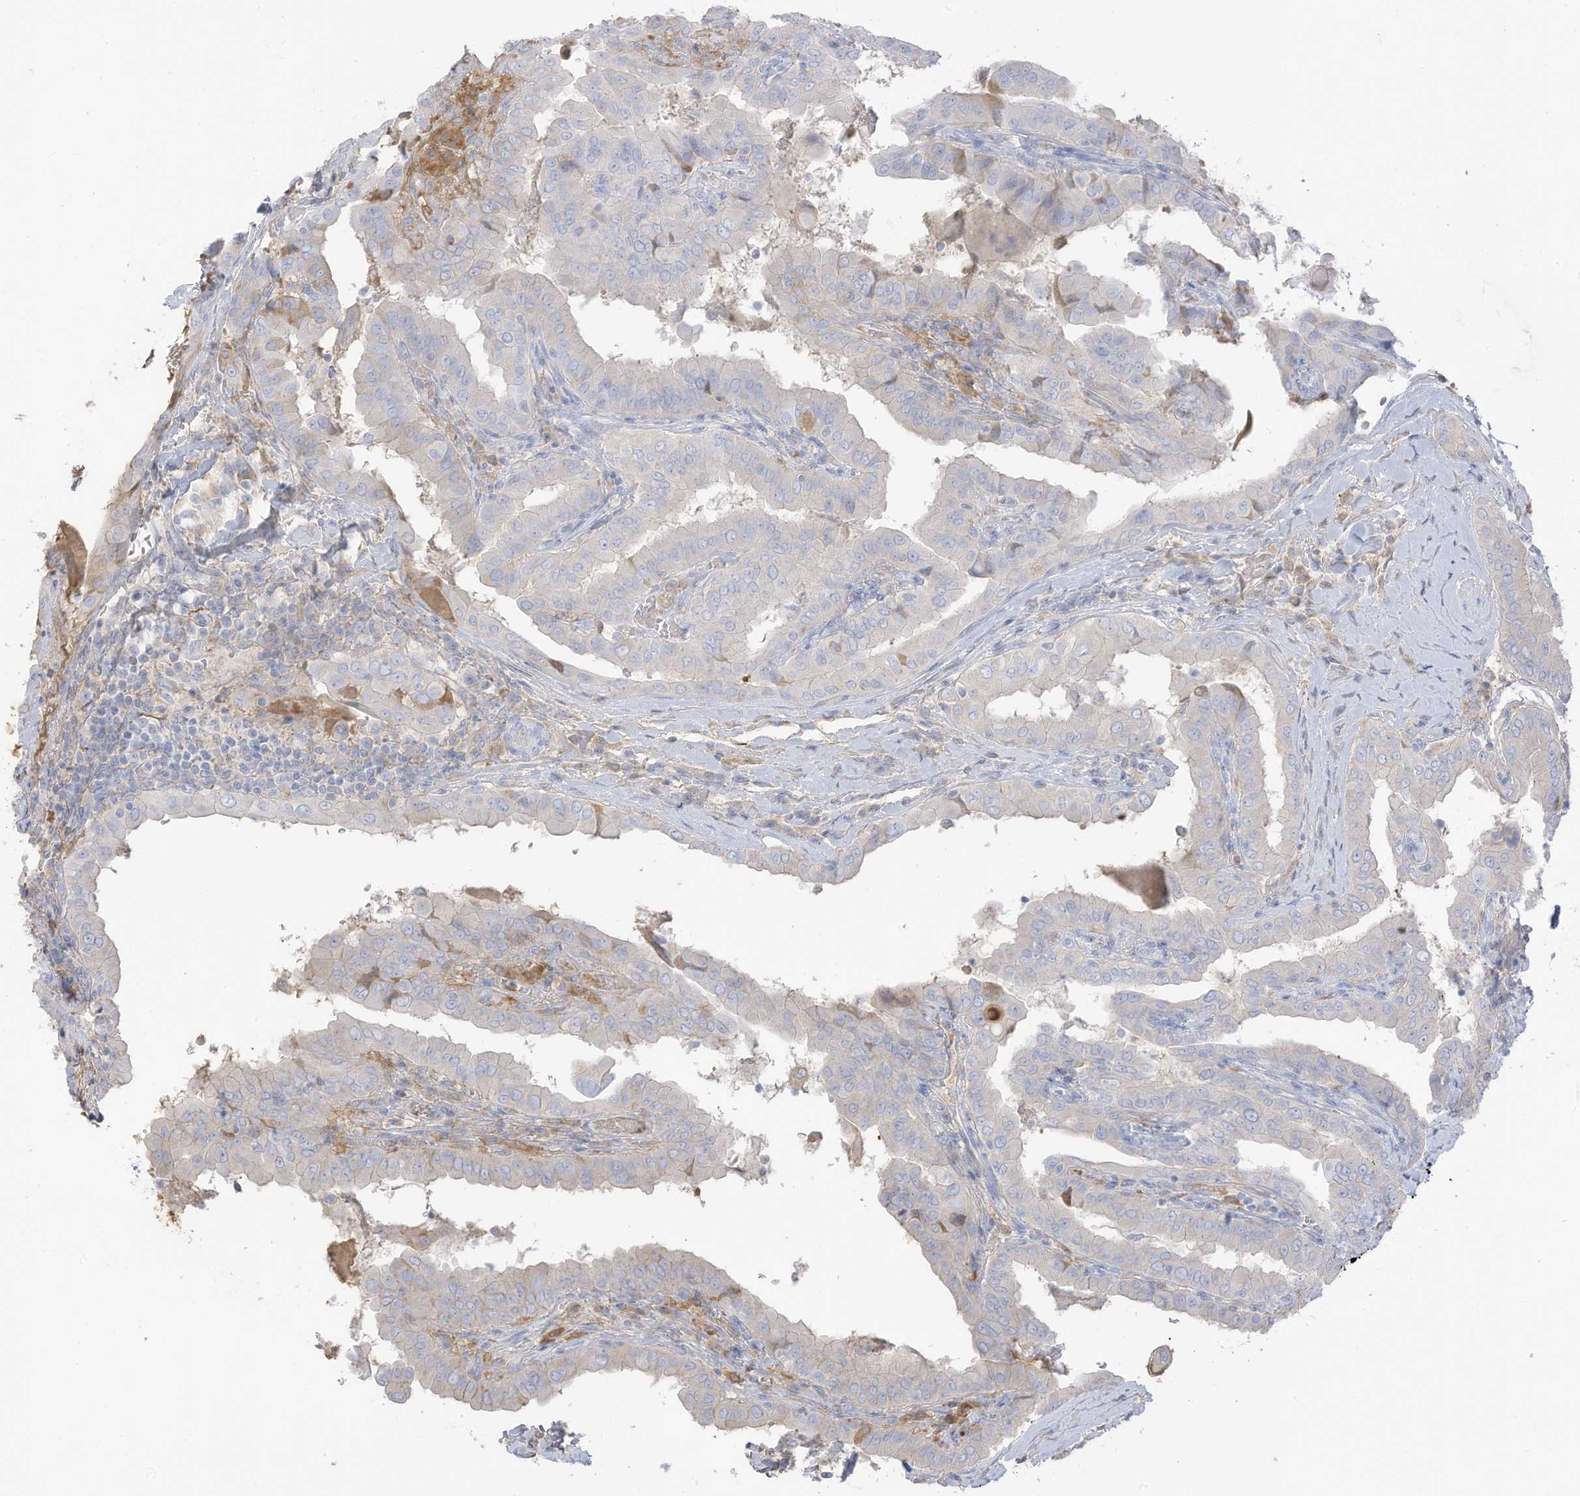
{"staining": {"intensity": "weak", "quantity": "<25%", "location": "cytoplasmic/membranous"}, "tissue": "thyroid cancer", "cell_type": "Tumor cells", "image_type": "cancer", "snomed": [{"axis": "morphology", "description": "Papillary adenocarcinoma, NOS"}, {"axis": "topography", "description": "Thyroid gland"}], "caption": "Human papillary adenocarcinoma (thyroid) stained for a protein using immunohistochemistry (IHC) reveals no positivity in tumor cells.", "gene": "HSD17B13", "patient": {"sex": "male", "age": 33}}